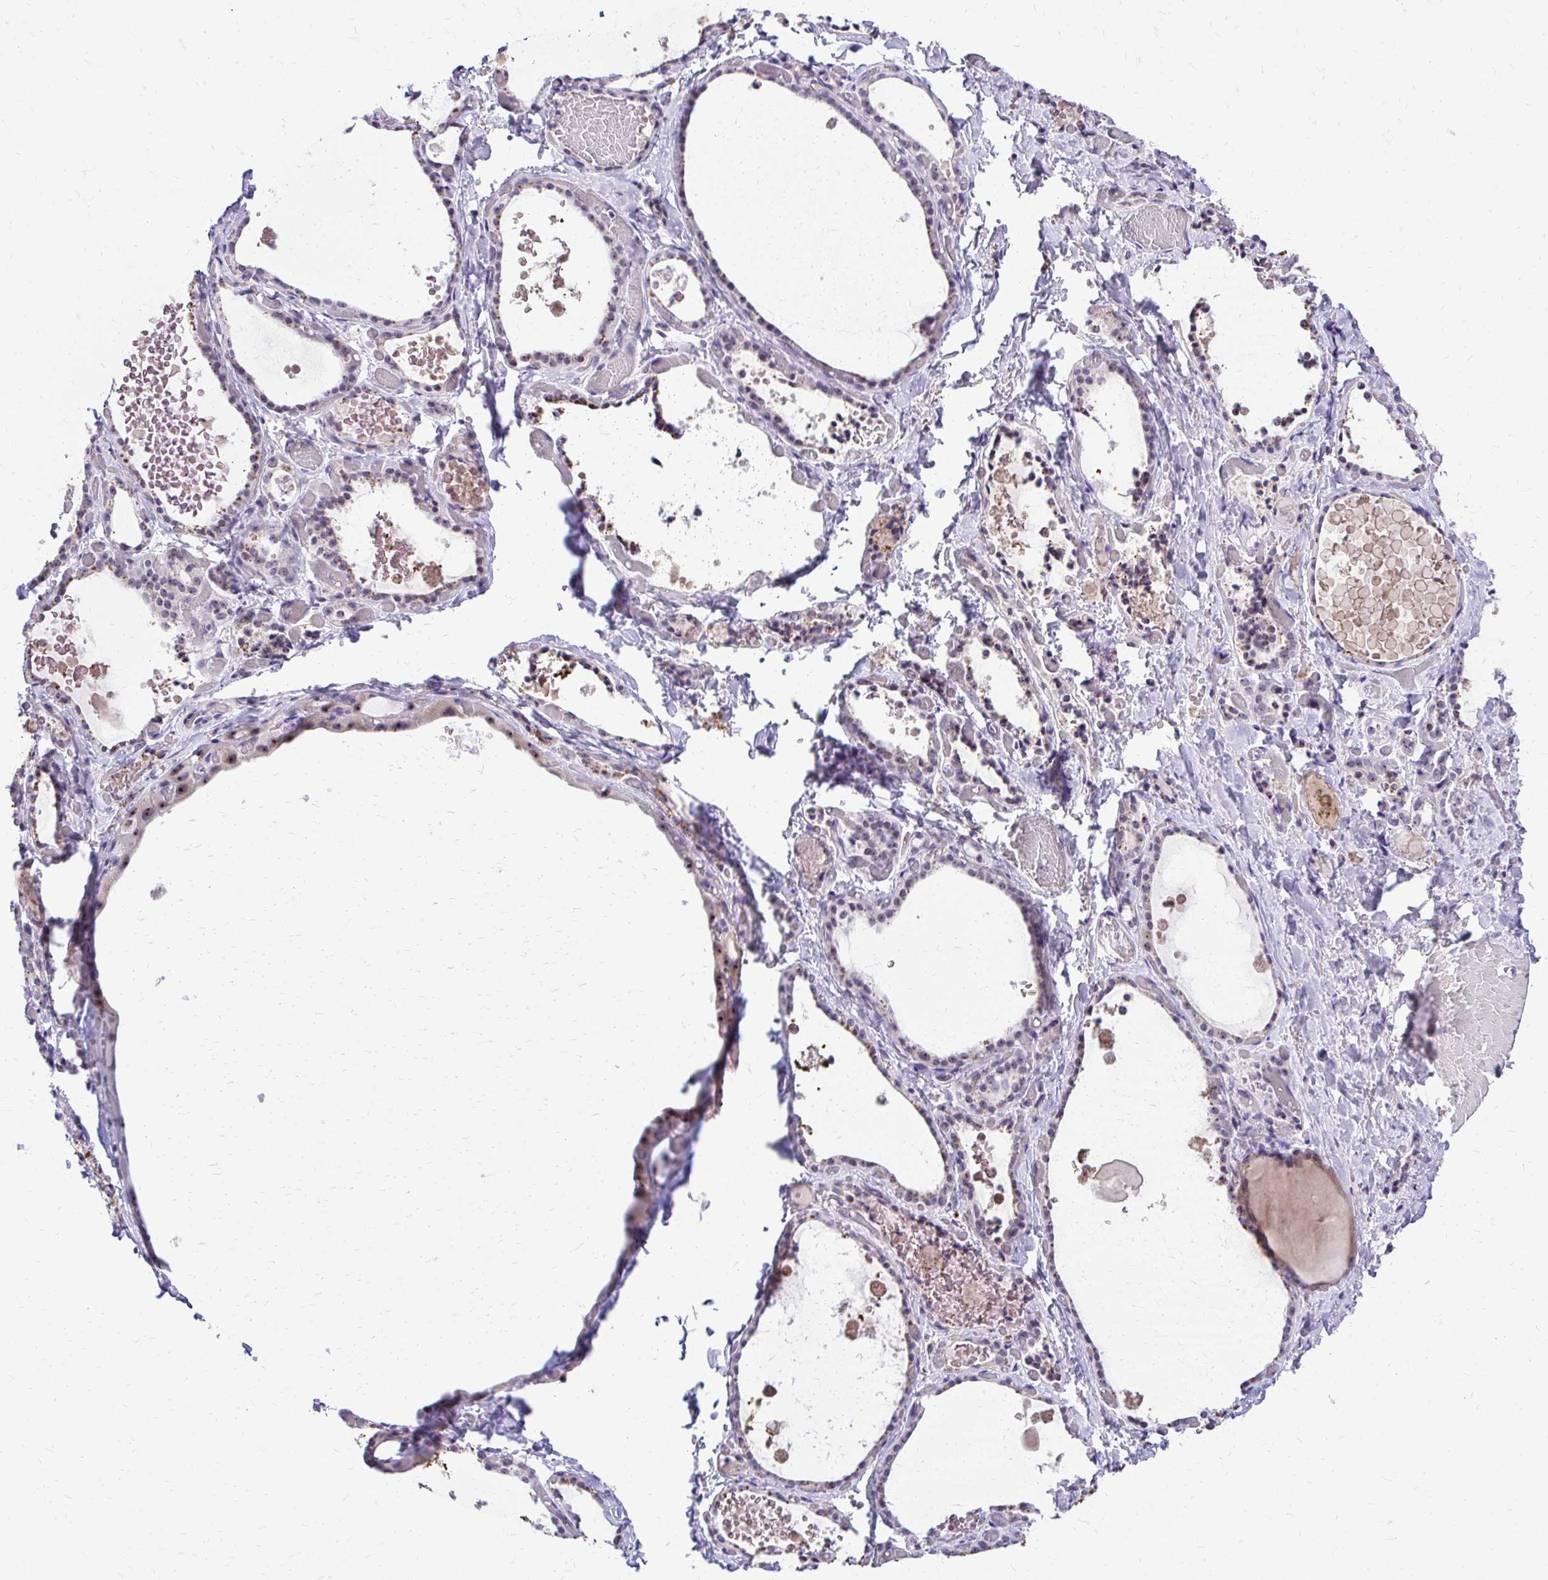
{"staining": {"intensity": "moderate", "quantity": "<25%", "location": "nuclear"}, "tissue": "thyroid gland", "cell_type": "Glandular cells", "image_type": "normal", "snomed": [{"axis": "morphology", "description": "Normal tissue, NOS"}, {"axis": "topography", "description": "Thyroid gland"}], "caption": "The micrograph reveals a brown stain indicating the presence of a protein in the nuclear of glandular cells in thyroid gland.", "gene": "NIFK", "patient": {"sex": "female", "age": 56}}